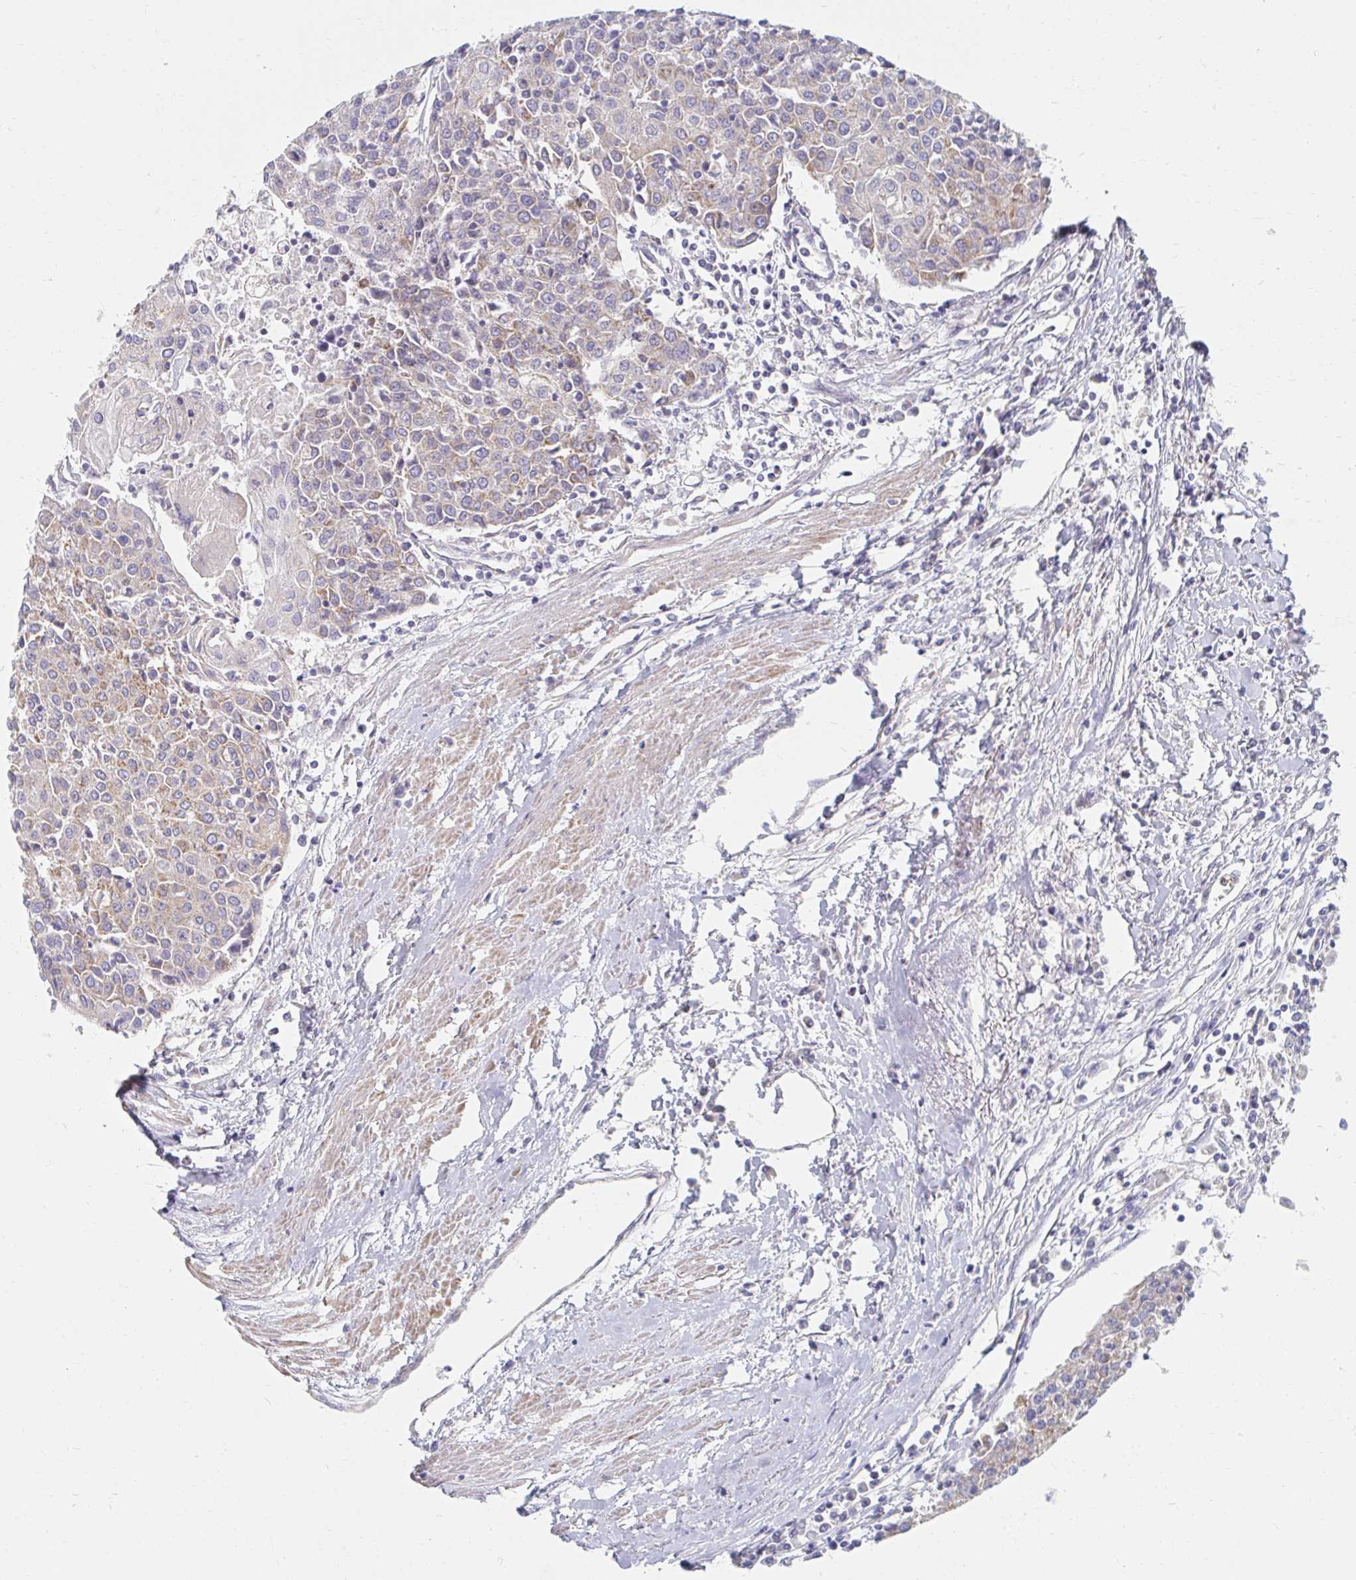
{"staining": {"intensity": "moderate", "quantity": "25%-75%", "location": "cytoplasmic/membranous"}, "tissue": "urothelial cancer", "cell_type": "Tumor cells", "image_type": "cancer", "snomed": [{"axis": "morphology", "description": "Urothelial carcinoma, High grade"}, {"axis": "topography", "description": "Urinary bladder"}], "caption": "Protein staining by IHC exhibits moderate cytoplasmic/membranous positivity in approximately 25%-75% of tumor cells in urothelial cancer.", "gene": "MAVS", "patient": {"sex": "female", "age": 85}}